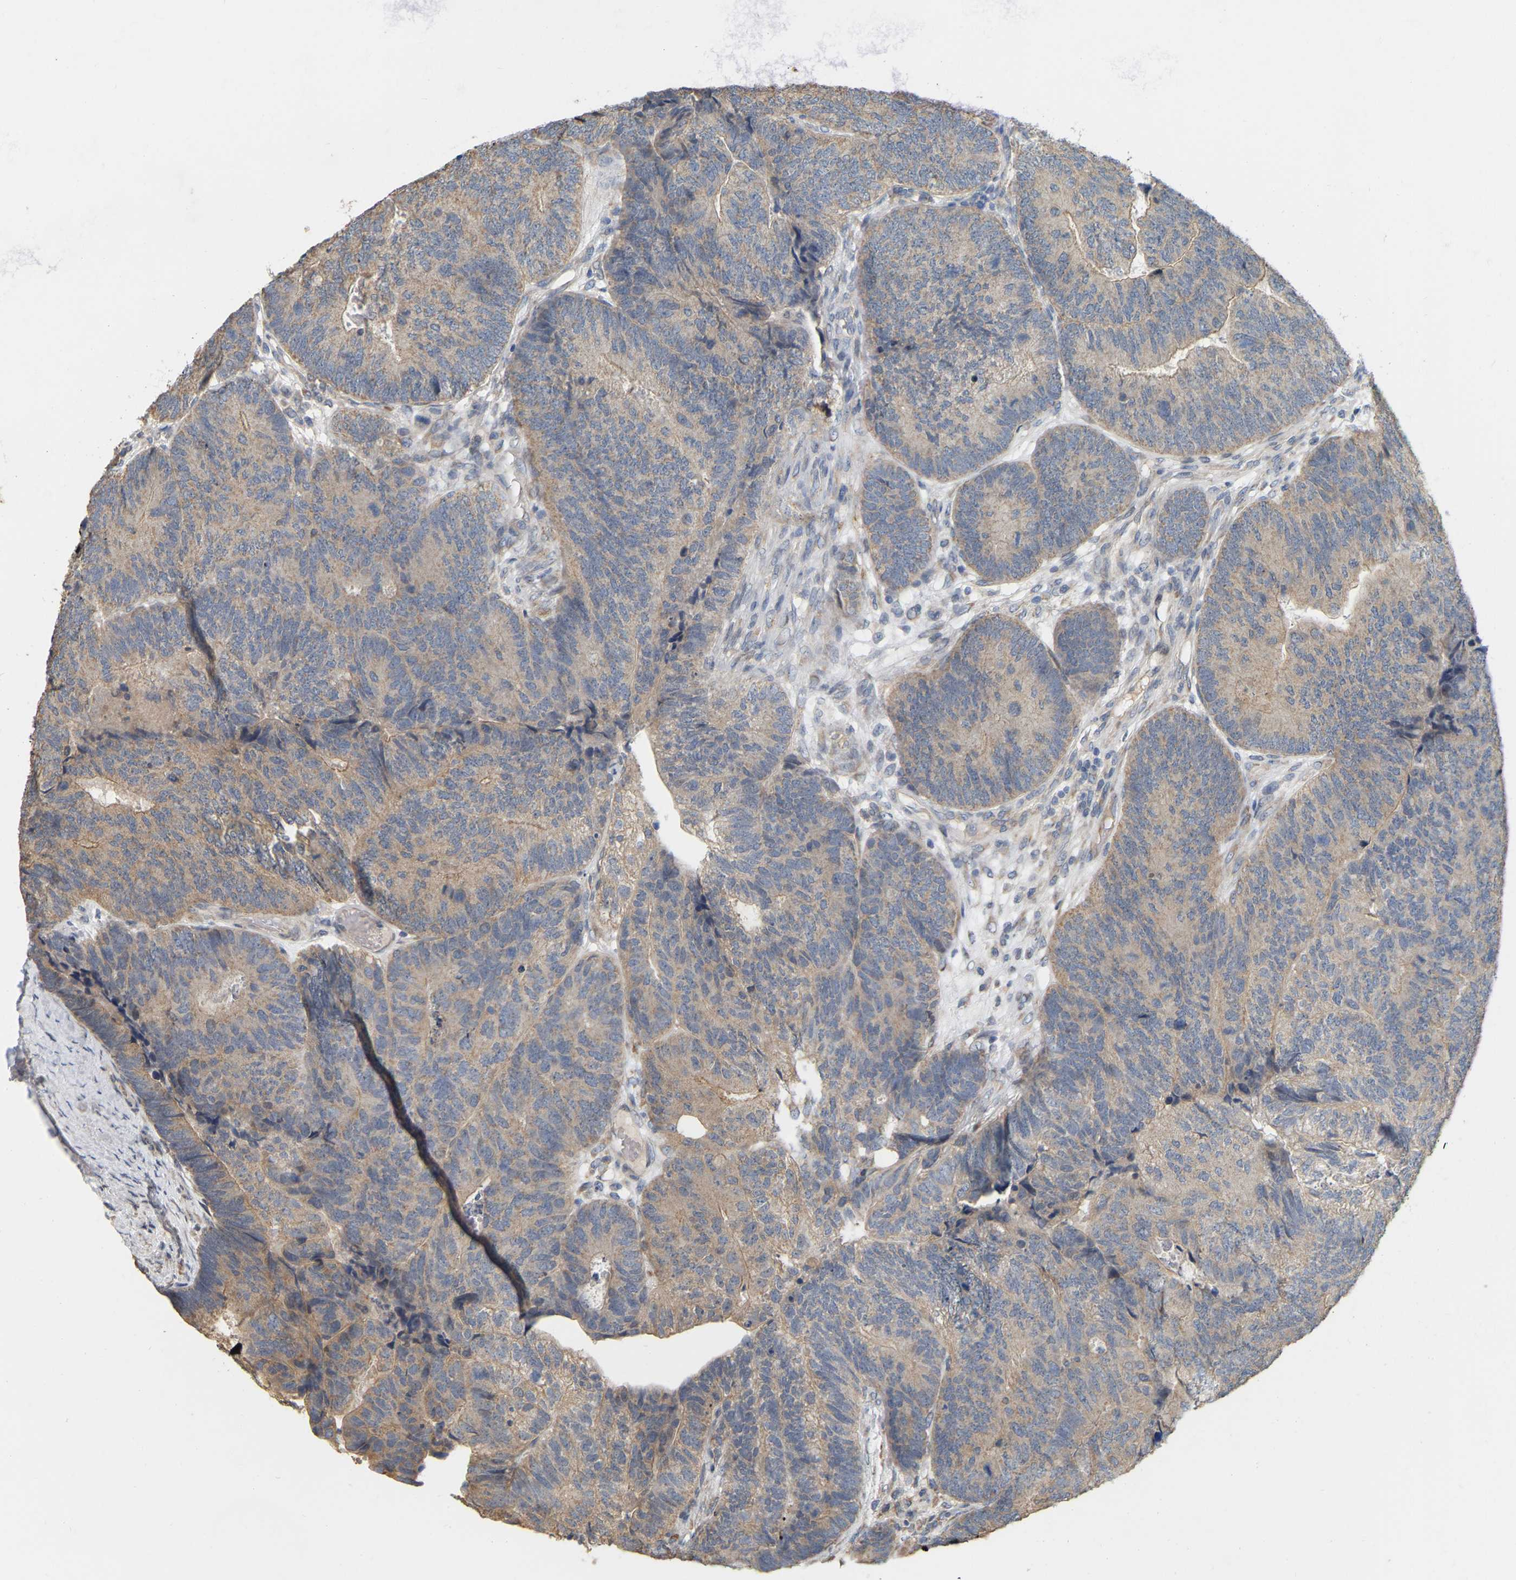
{"staining": {"intensity": "moderate", "quantity": "25%-75%", "location": "cytoplasmic/membranous"}, "tissue": "colorectal cancer", "cell_type": "Tumor cells", "image_type": "cancer", "snomed": [{"axis": "morphology", "description": "Normal tissue, NOS"}, {"axis": "morphology", "description": "Adenocarcinoma, NOS"}, {"axis": "topography", "description": "Rectum"}], "caption": "Tumor cells exhibit medium levels of moderate cytoplasmic/membranous staining in about 25%-75% of cells in colorectal cancer.", "gene": "SSH1", "patient": {"sex": "female", "age": 66}}